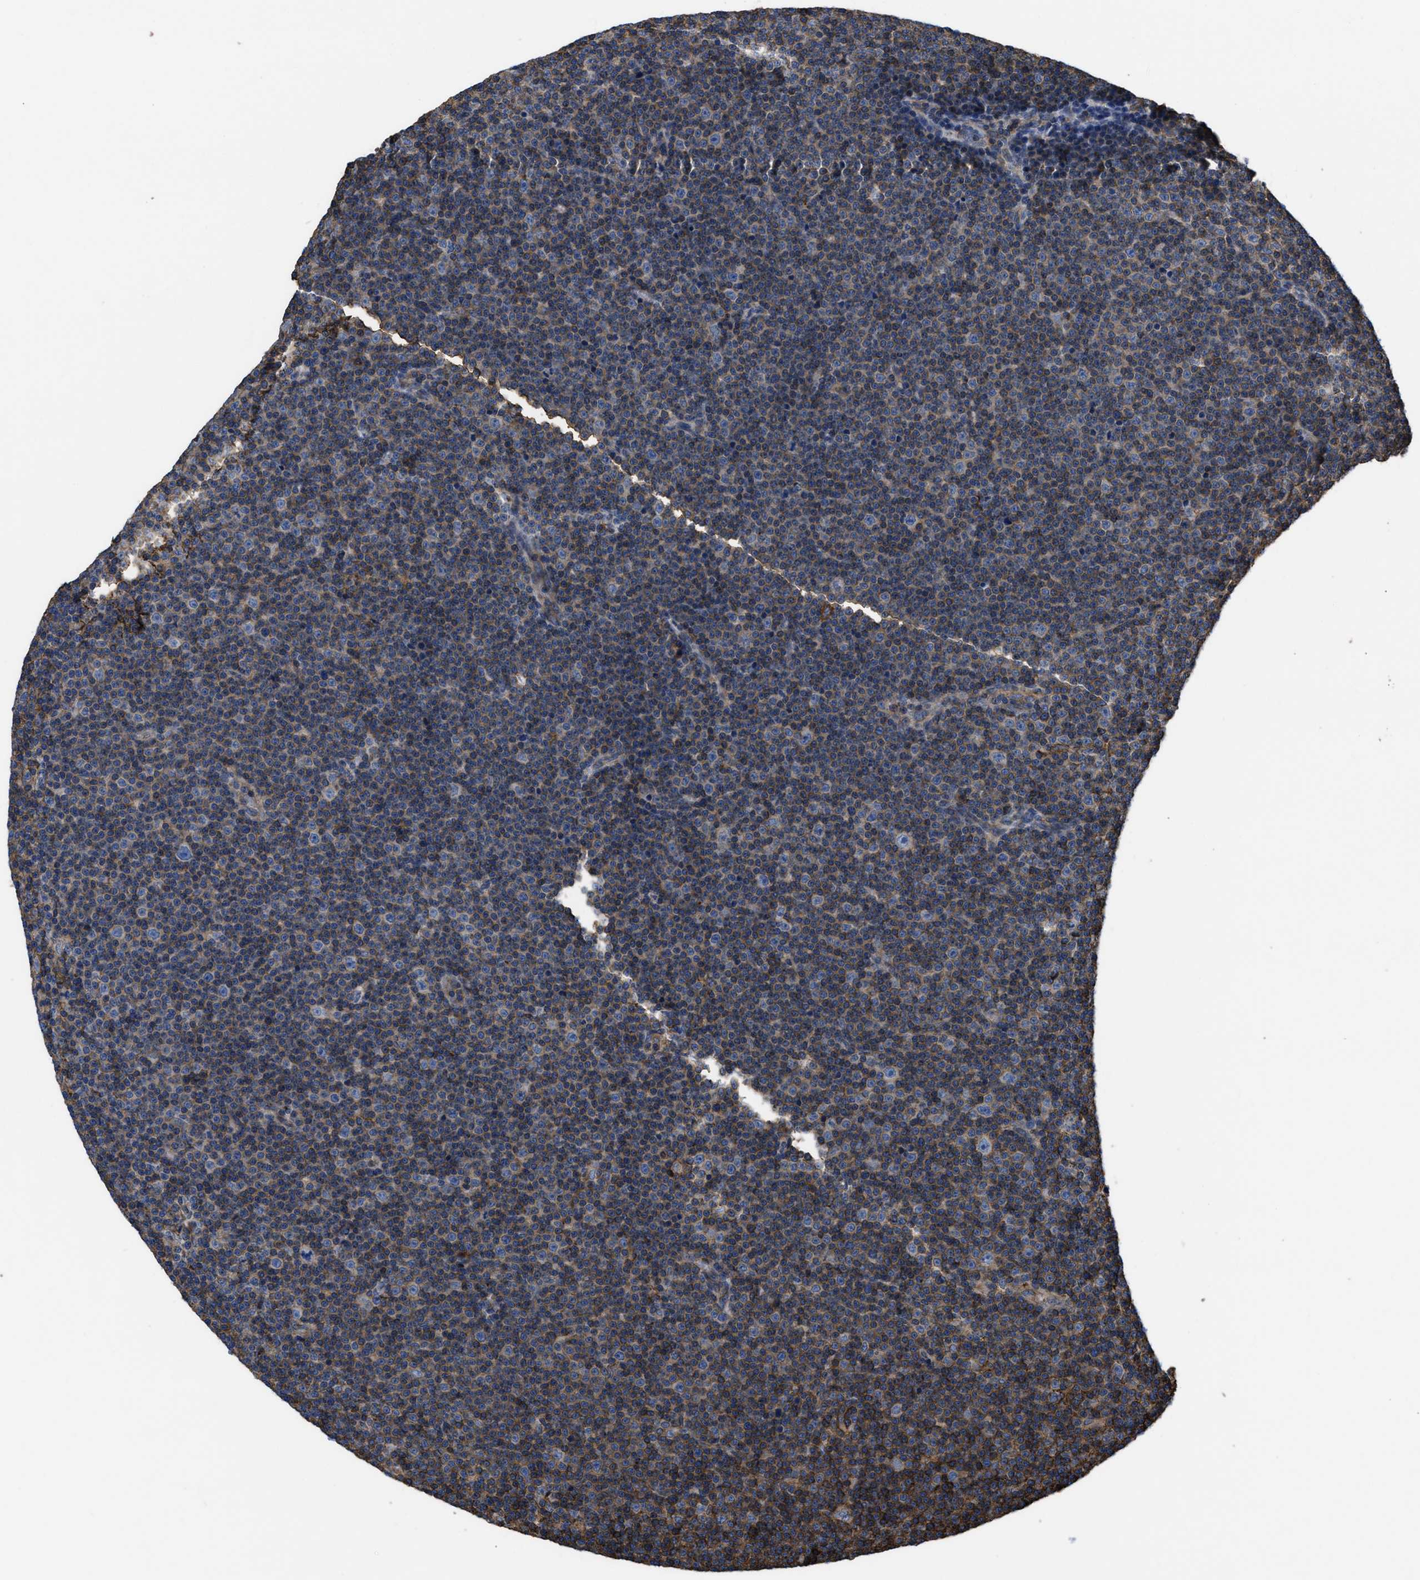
{"staining": {"intensity": "weak", "quantity": "<25%", "location": "cytoplasmic/membranous"}, "tissue": "lymphoma", "cell_type": "Tumor cells", "image_type": "cancer", "snomed": [{"axis": "morphology", "description": "Malignant lymphoma, non-Hodgkin's type, Low grade"}, {"axis": "topography", "description": "Lymph node"}], "caption": "This is an IHC histopathology image of human lymphoma. There is no positivity in tumor cells.", "gene": "SCUBE2", "patient": {"sex": "female", "age": 67}}